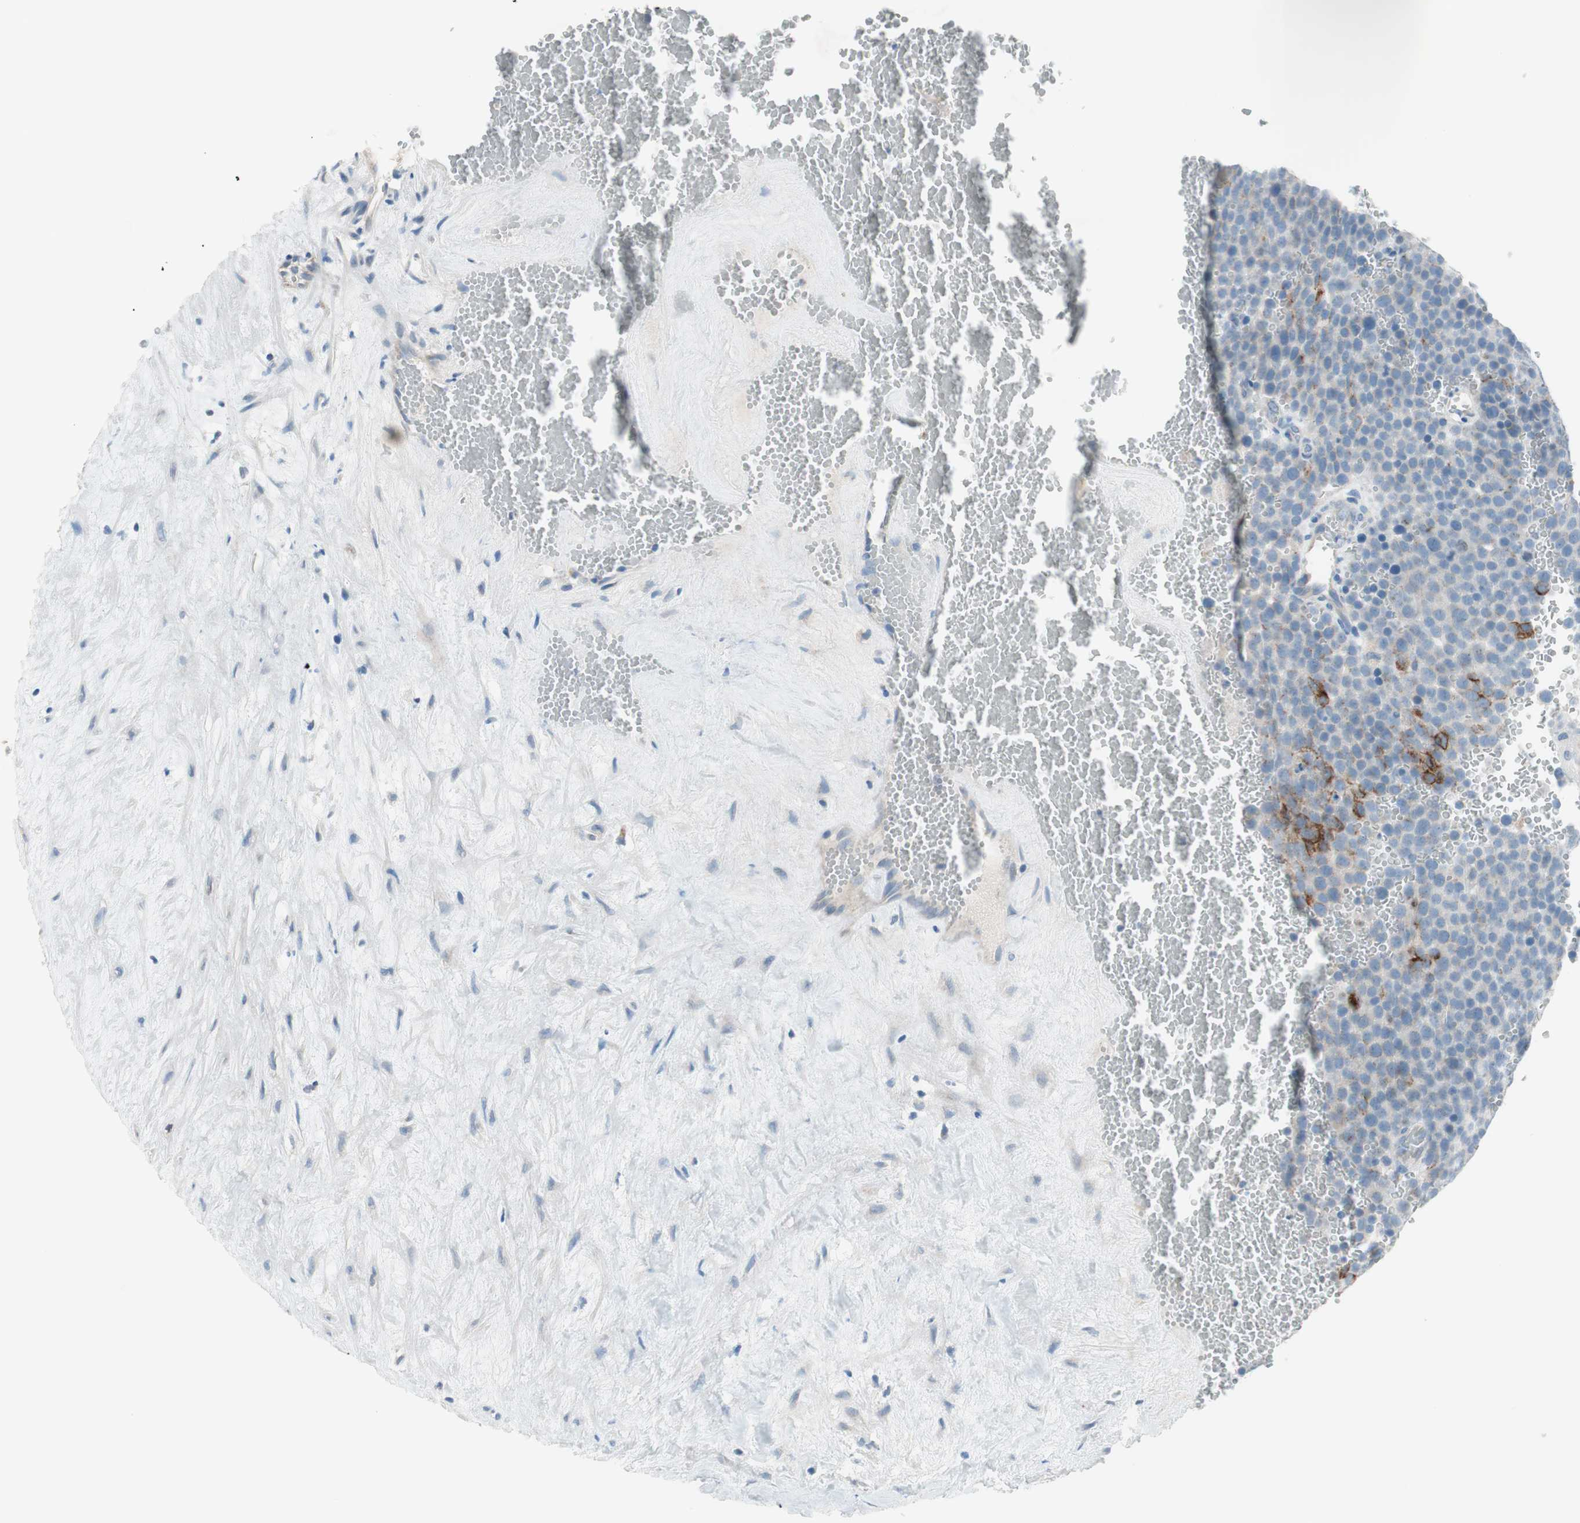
{"staining": {"intensity": "strong", "quantity": "<25%", "location": "cytoplasmic/membranous"}, "tissue": "testis cancer", "cell_type": "Tumor cells", "image_type": "cancer", "snomed": [{"axis": "morphology", "description": "Seminoma, NOS"}, {"axis": "topography", "description": "Testis"}], "caption": "Strong cytoplasmic/membranous protein positivity is appreciated in about <25% of tumor cells in seminoma (testis).", "gene": "PRRG4", "patient": {"sex": "male", "age": 71}}